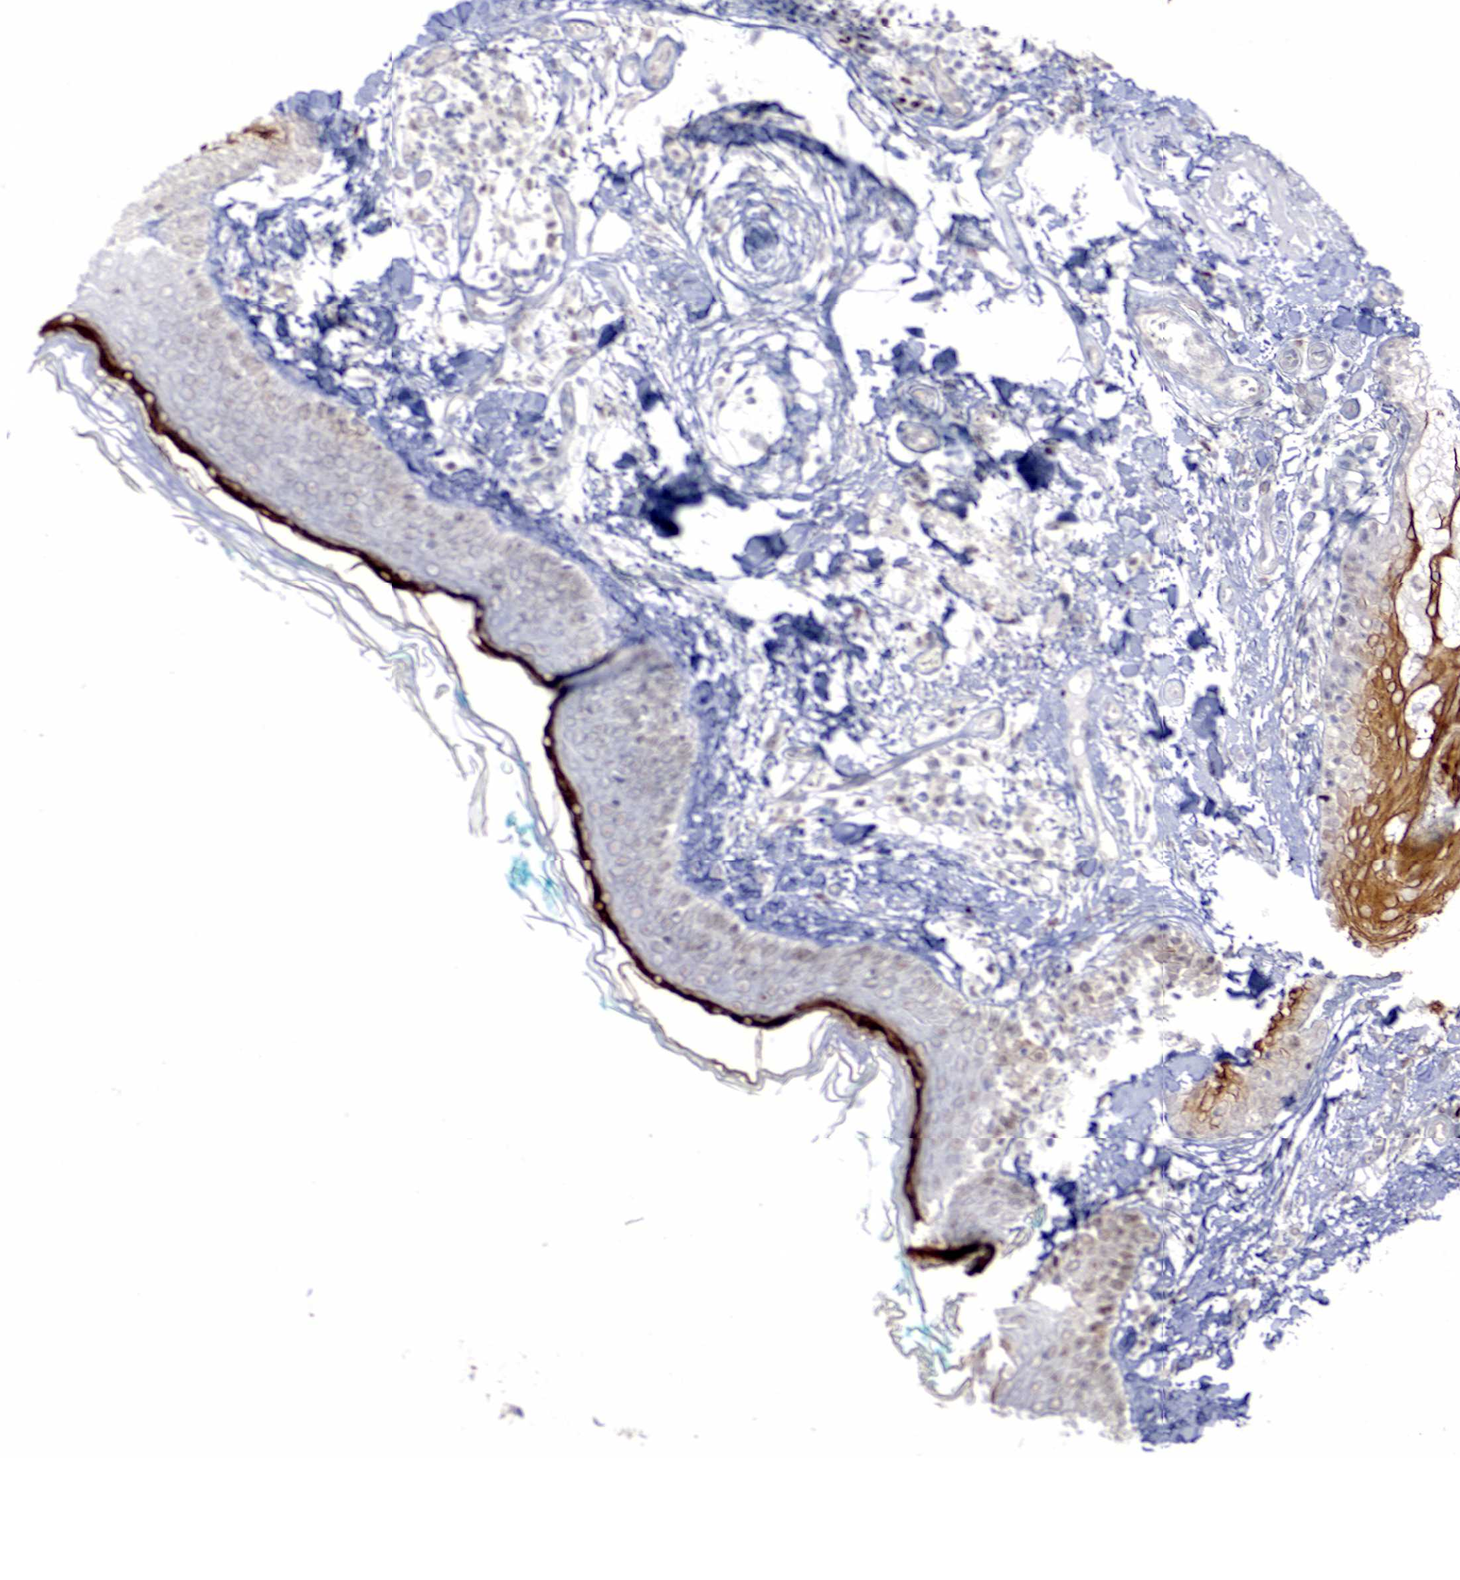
{"staining": {"intensity": "negative", "quantity": "none", "location": "none"}, "tissue": "skin", "cell_type": "Fibroblasts", "image_type": "normal", "snomed": [{"axis": "morphology", "description": "Normal tissue, NOS"}, {"axis": "topography", "description": "Skin"}], "caption": "Immunohistochemistry of benign skin exhibits no staining in fibroblasts.", "gene": "PGR", "patient": {"sex": "male", "age": 86}}